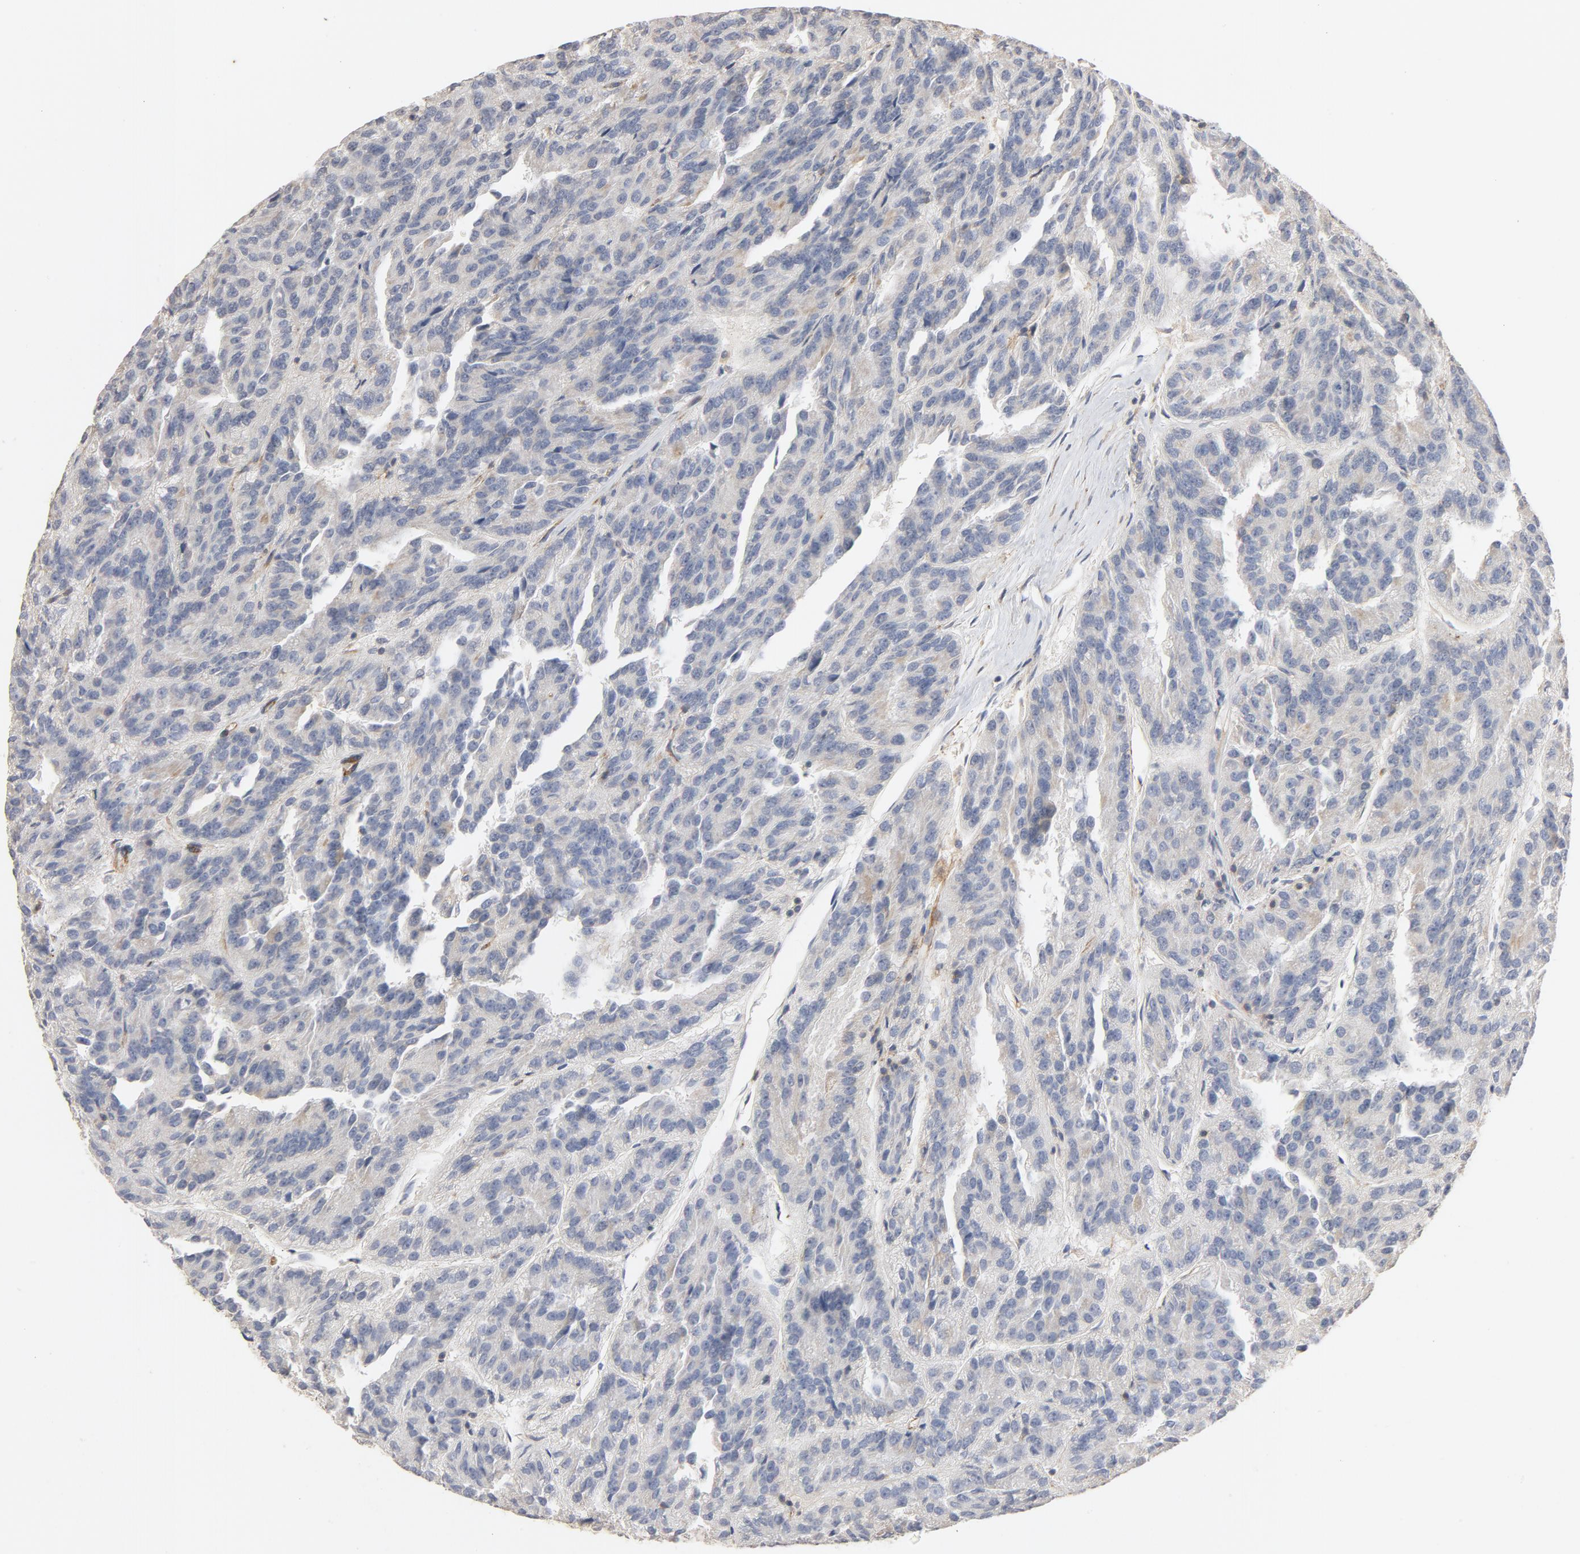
{"staining": {"intensity": "negative", "quantity": "none", "location": "none"}, "tissue": "renal cancer", "cell_type": "Tumor cells", "image_type": "cancer", "snomed": [{"axis": "morphology", "description": "Adenocarcinoma, NOS"}, {"axis": "topography", "description": "Kidney"}], "caption": "High power microscopy photomicrograph of an immunohistochemistry histopathology image of renal cancer (adenocarcinoma), revealing no significant positivity in tumor cells.", "gene": "GNG2", "patient": {"sex": "male", "age": 46}}